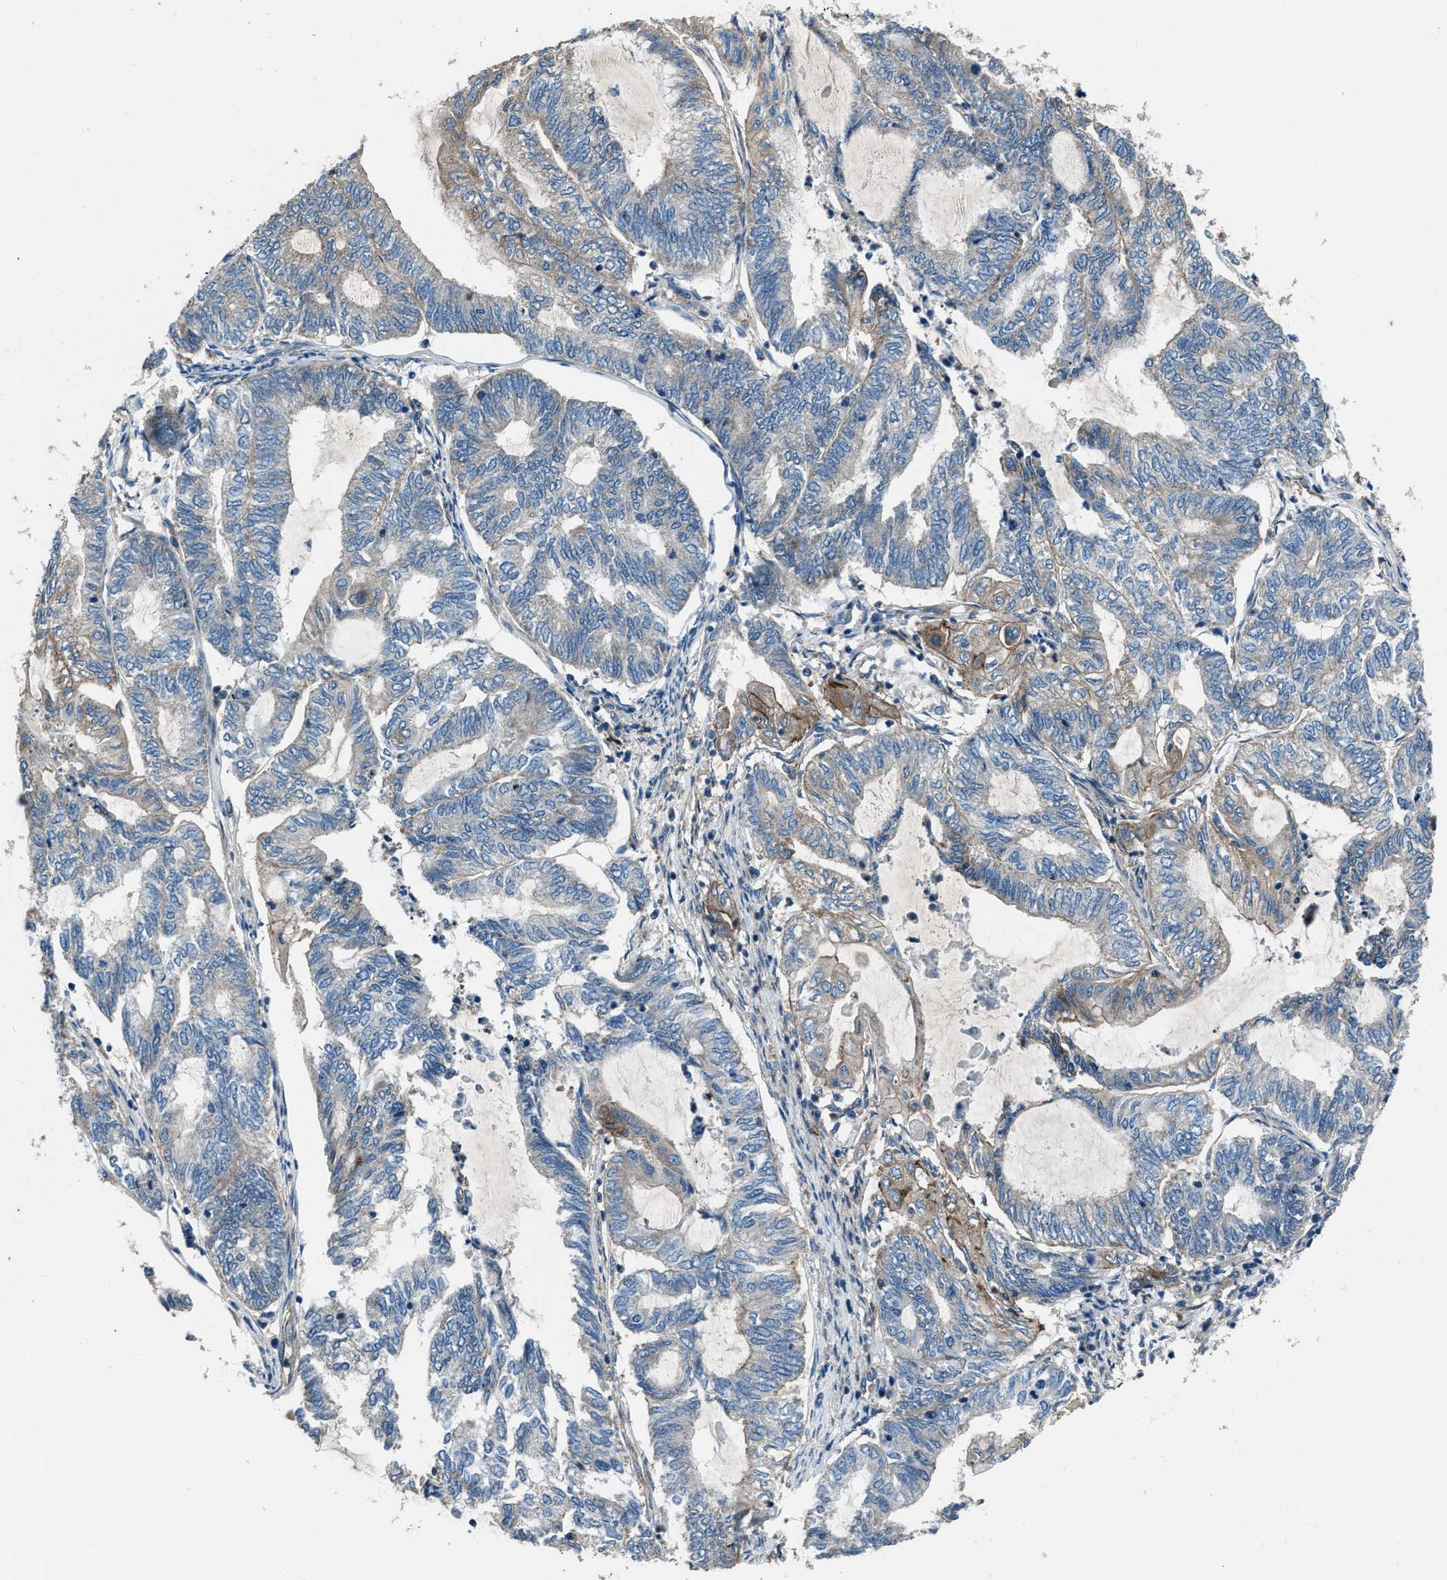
{"staining": {"intensity": "weak", "quantity": "<25%", "location": "cytoplasmic/membranous"}, "tissue": "endometrial cancer", "cell_type": "Tumor cells", "image_type": "cancer", "snomed": [{"axis": "morphology", "description": "Adenocarcinoma, NOS"}, {"axis": "topography", "description": "Uterus"}, {"axis": "topography", "description": "Endometrium"}], "caption": "This is an immunohistochemistry image of endometrial cancer. There is no positivity in tumor cells.", "gene": "SVIL", "patient": {"sex": "female", "age": 70}}